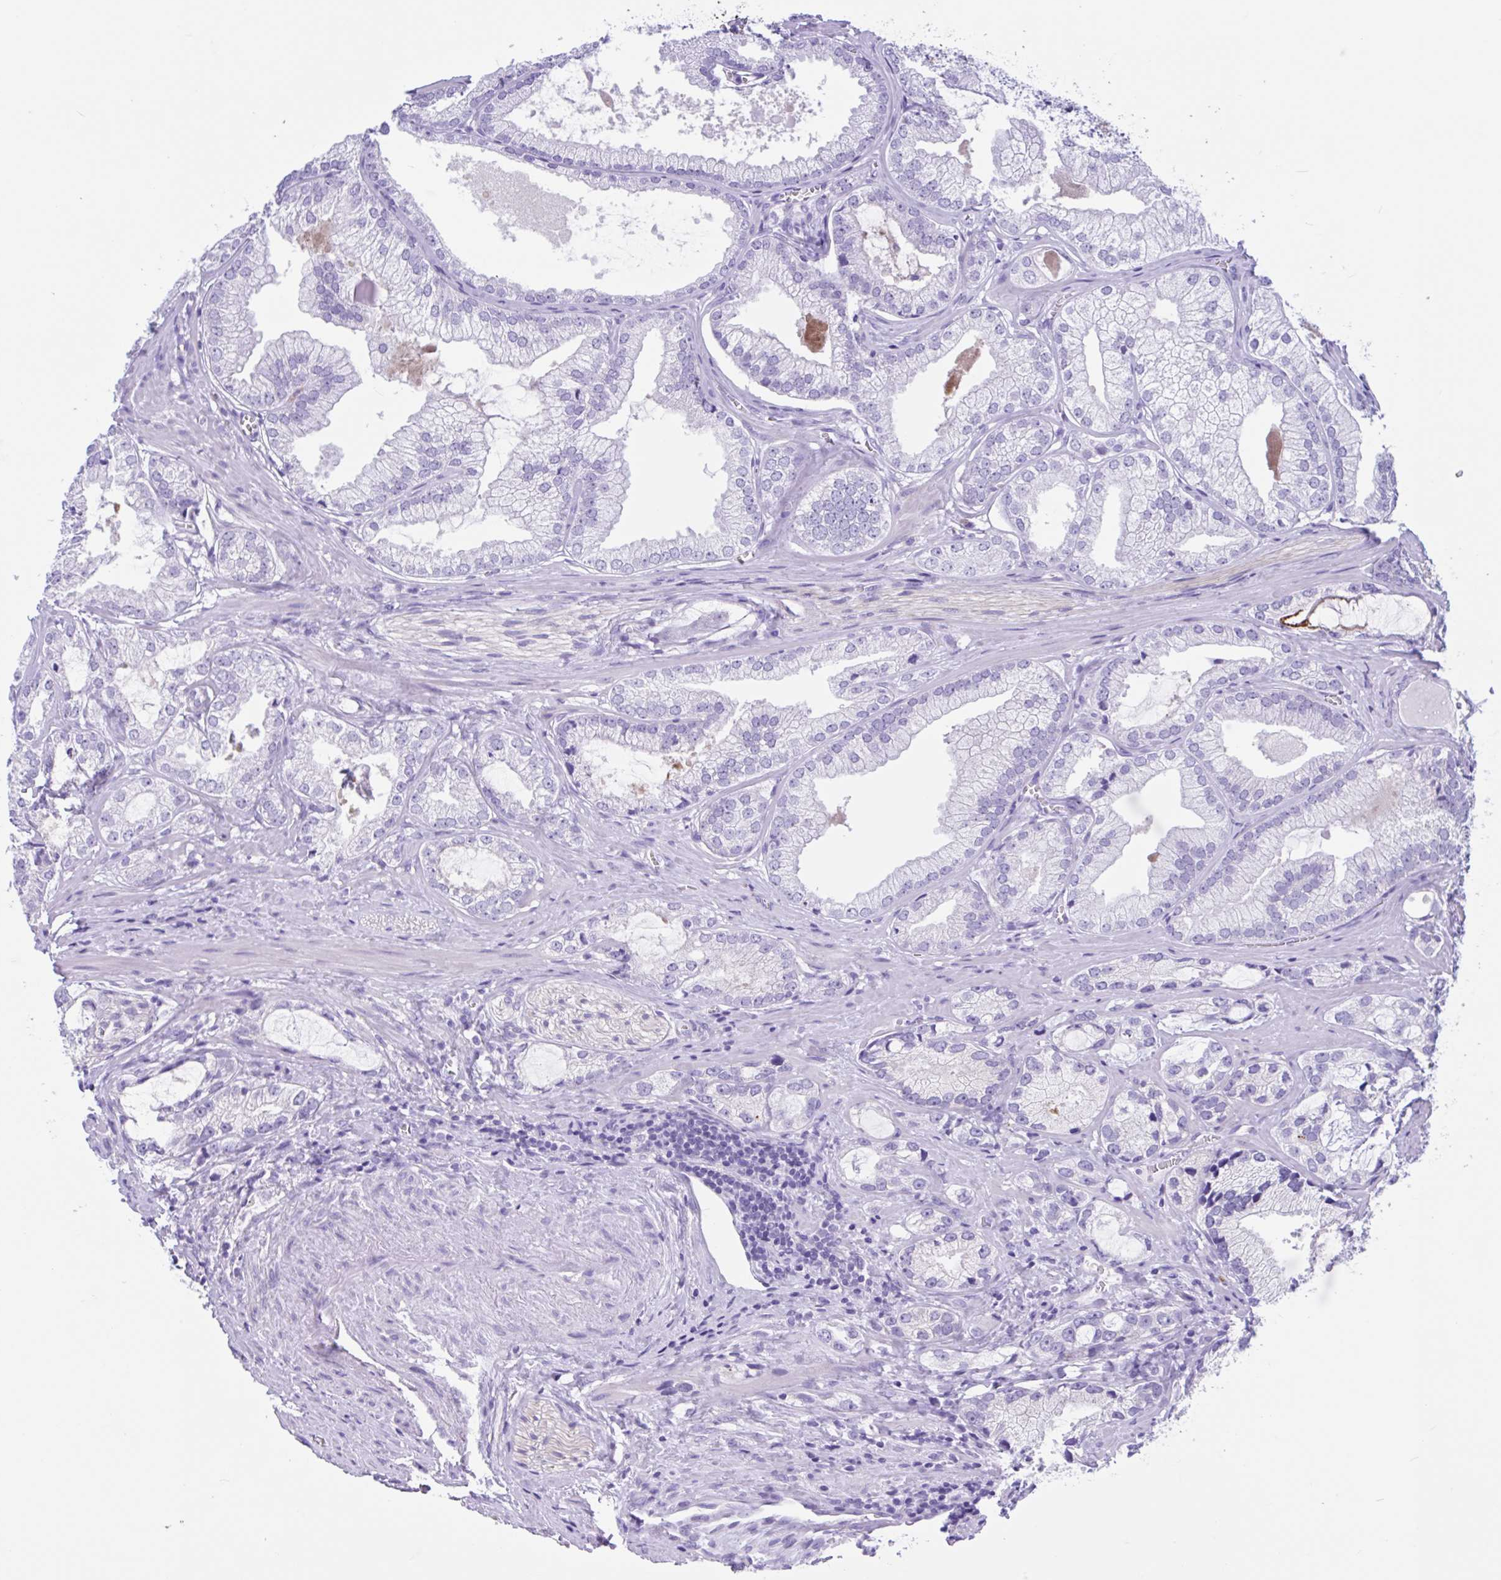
{"staining": {"intensity": "negative", "quantity": "none", "location": "none"}, "tissue": "prostate cancer", "cell_type": "Tumor cells", "image_type": "cancer", "snomed": [{"axis": "morphology", "description": "Adenocarcinoma, Medium grade"}, {"axis": "topography", "description": "Prostate"}], "caption": "Immunohistochemistry (IHC) image of neoplastic tissue: prostate cancer (adenocarcinoma (medium-grade)) stained with DAB (3,3'-diaminobenzidine) displays no significant protein expression in tumor cells.", "gene": "OR4N4", "patient": {"sex": "male", "age": 57}}